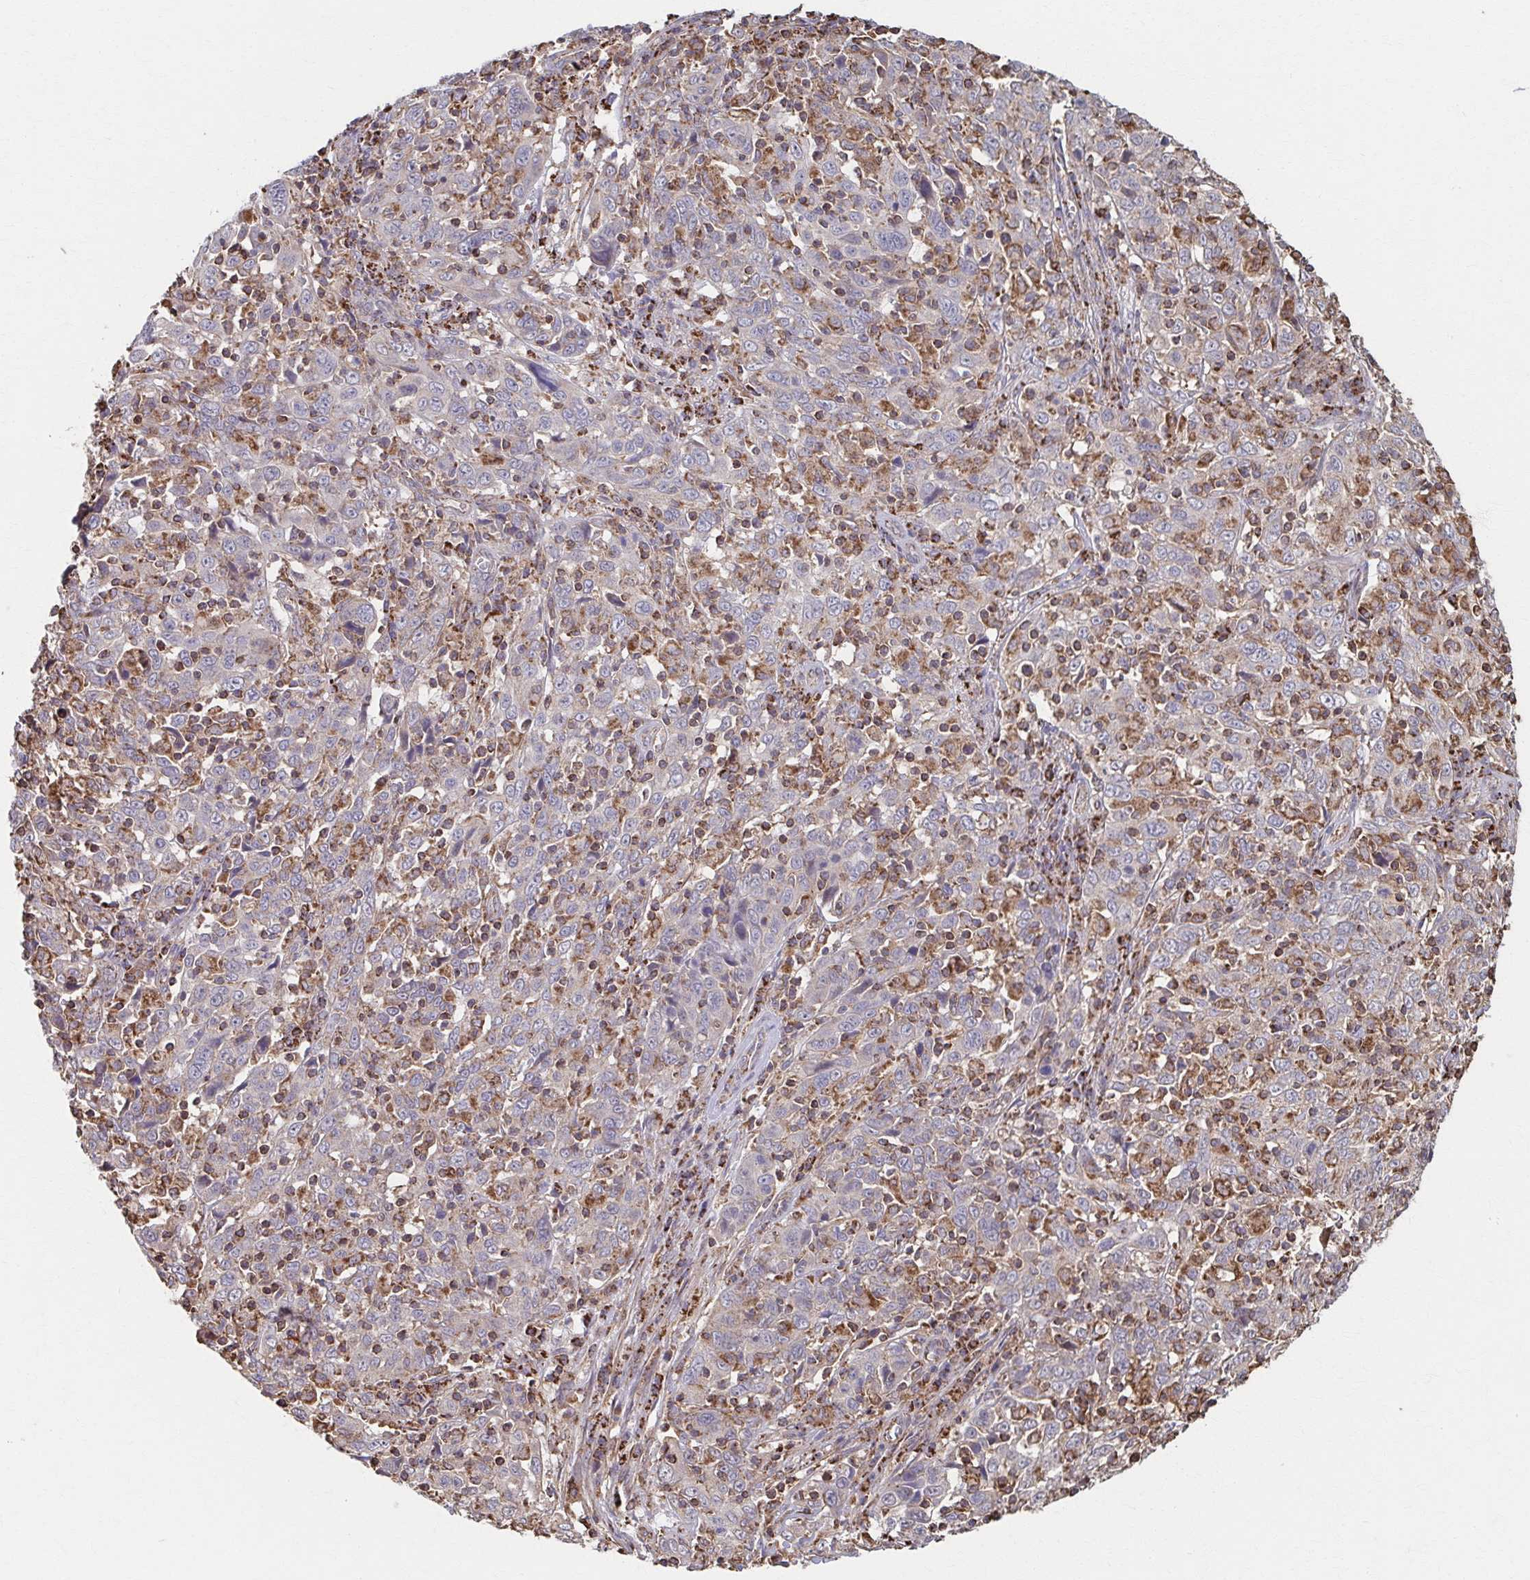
{"staining": {"intensity": "negative", "quantity": "none", "location": "none"}, "tissue": "cervical cancer", "cell_type": "Tumor cells", "image_type": "cancer", "snomed": [{"axis": "morphology", "description": "Squamous cell carcinoma, NOS"}, {"axis": "topography", "description": "Cervix"}], "caption": "DAB immunohistochemical staining of cervical cancer exhibits no significant positivity in tumor cells.", "gene": "KLHL34", "patient": {"sex": "female", "age": 46}}